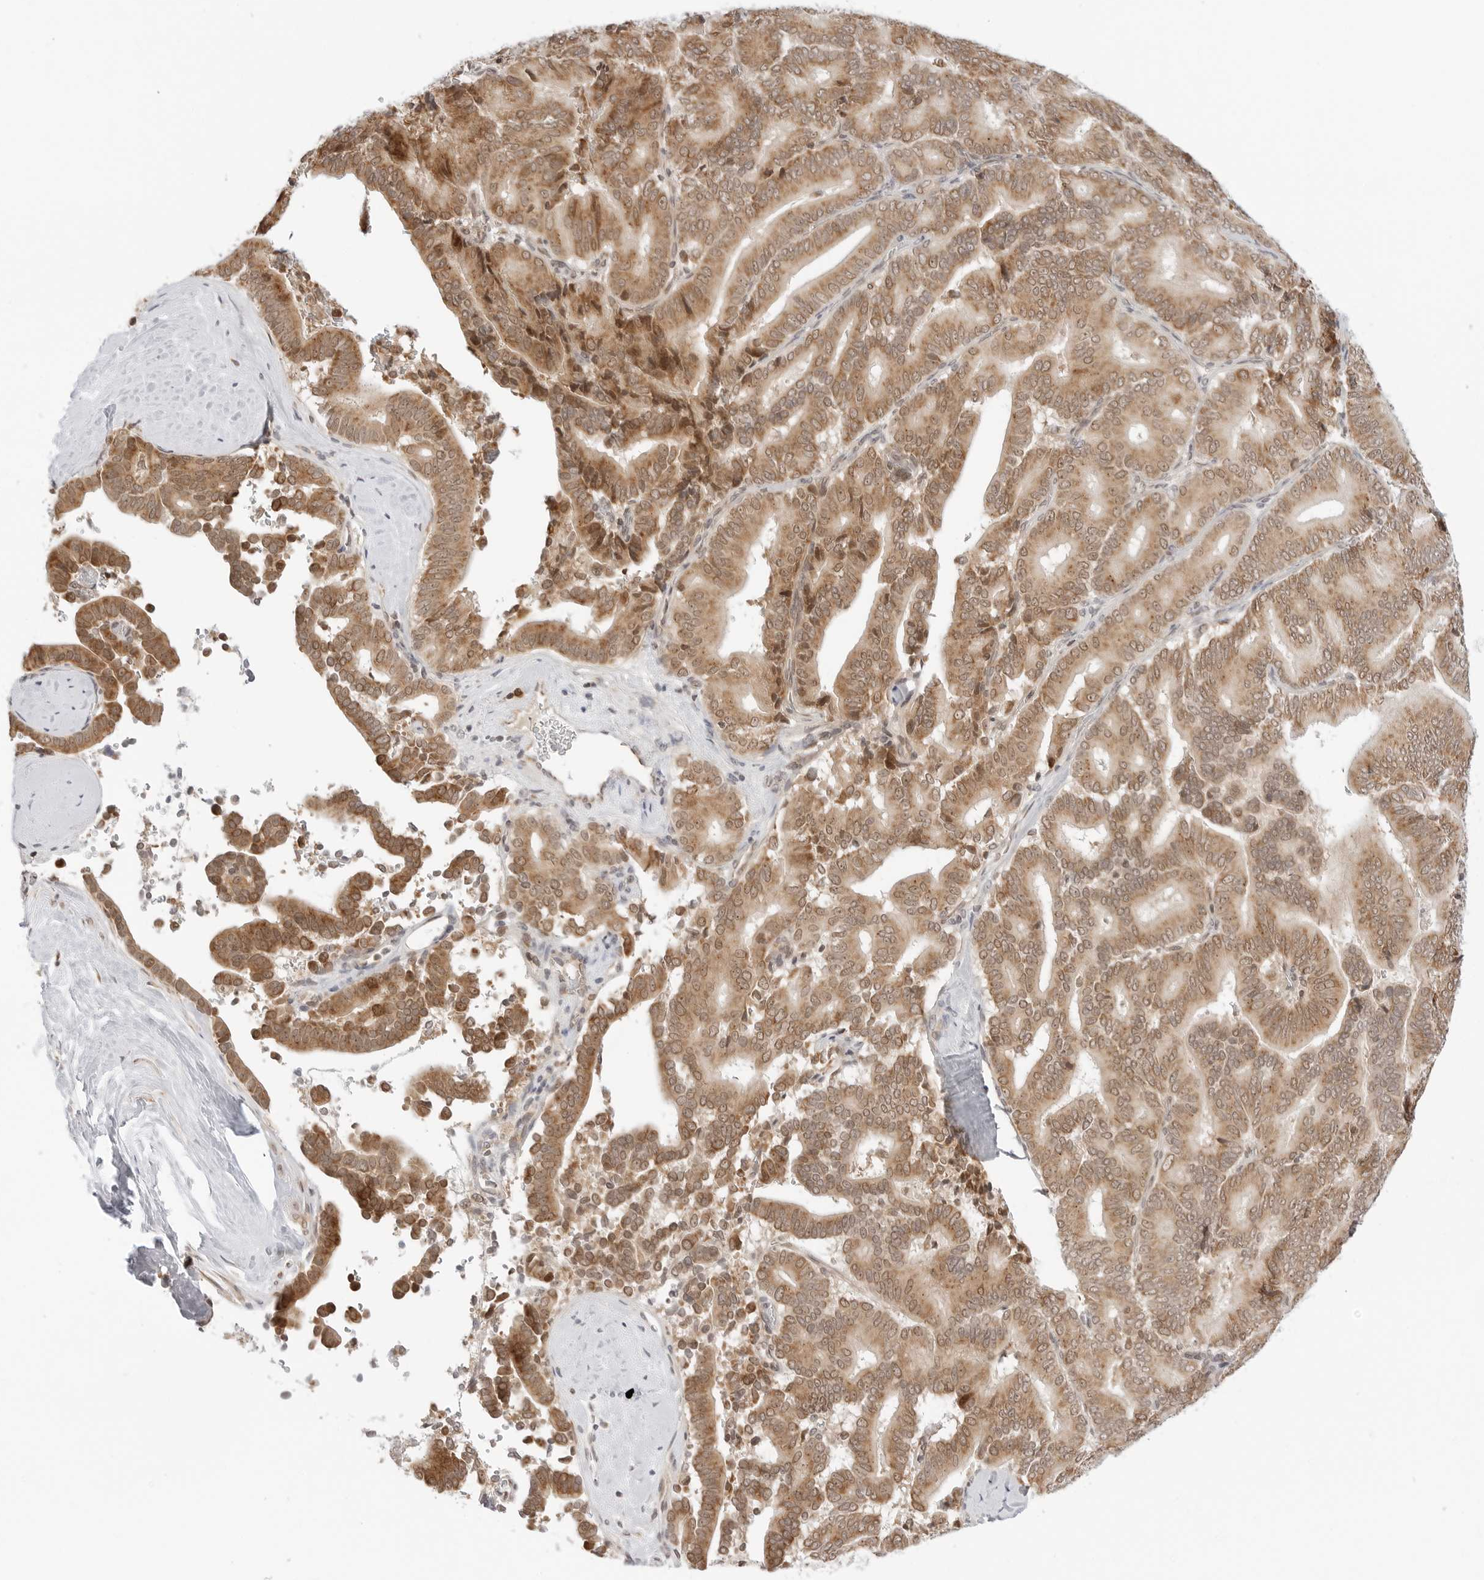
{"staining": {"intensity": "moderate", "quantity": ">75%", "location": "cytoplasmic/membranous,nuclear"}, "tissue": "liver cancer", "cell_type": "Tumor cells", "image_type": "cancer", "snomed": [{"axis": "morphology", "description": "Cholangiocarcinoma"}, {"axis": "topography", "description": "Liver"}], "caption": "High-magnification brightfield microscopy of liver cancer (cholangiocarcinoma) stained with DAB (3,3'-diaminobenzidine) (brown) and counterstained with hematoxylin (blue). tumor cells exhibit moderate cytoplasmic/membranous and nuclear staining is seen in approximately>75% of cells.", "gene": "POLR3GL", "patient": {"sex": "female", "age": 75}}